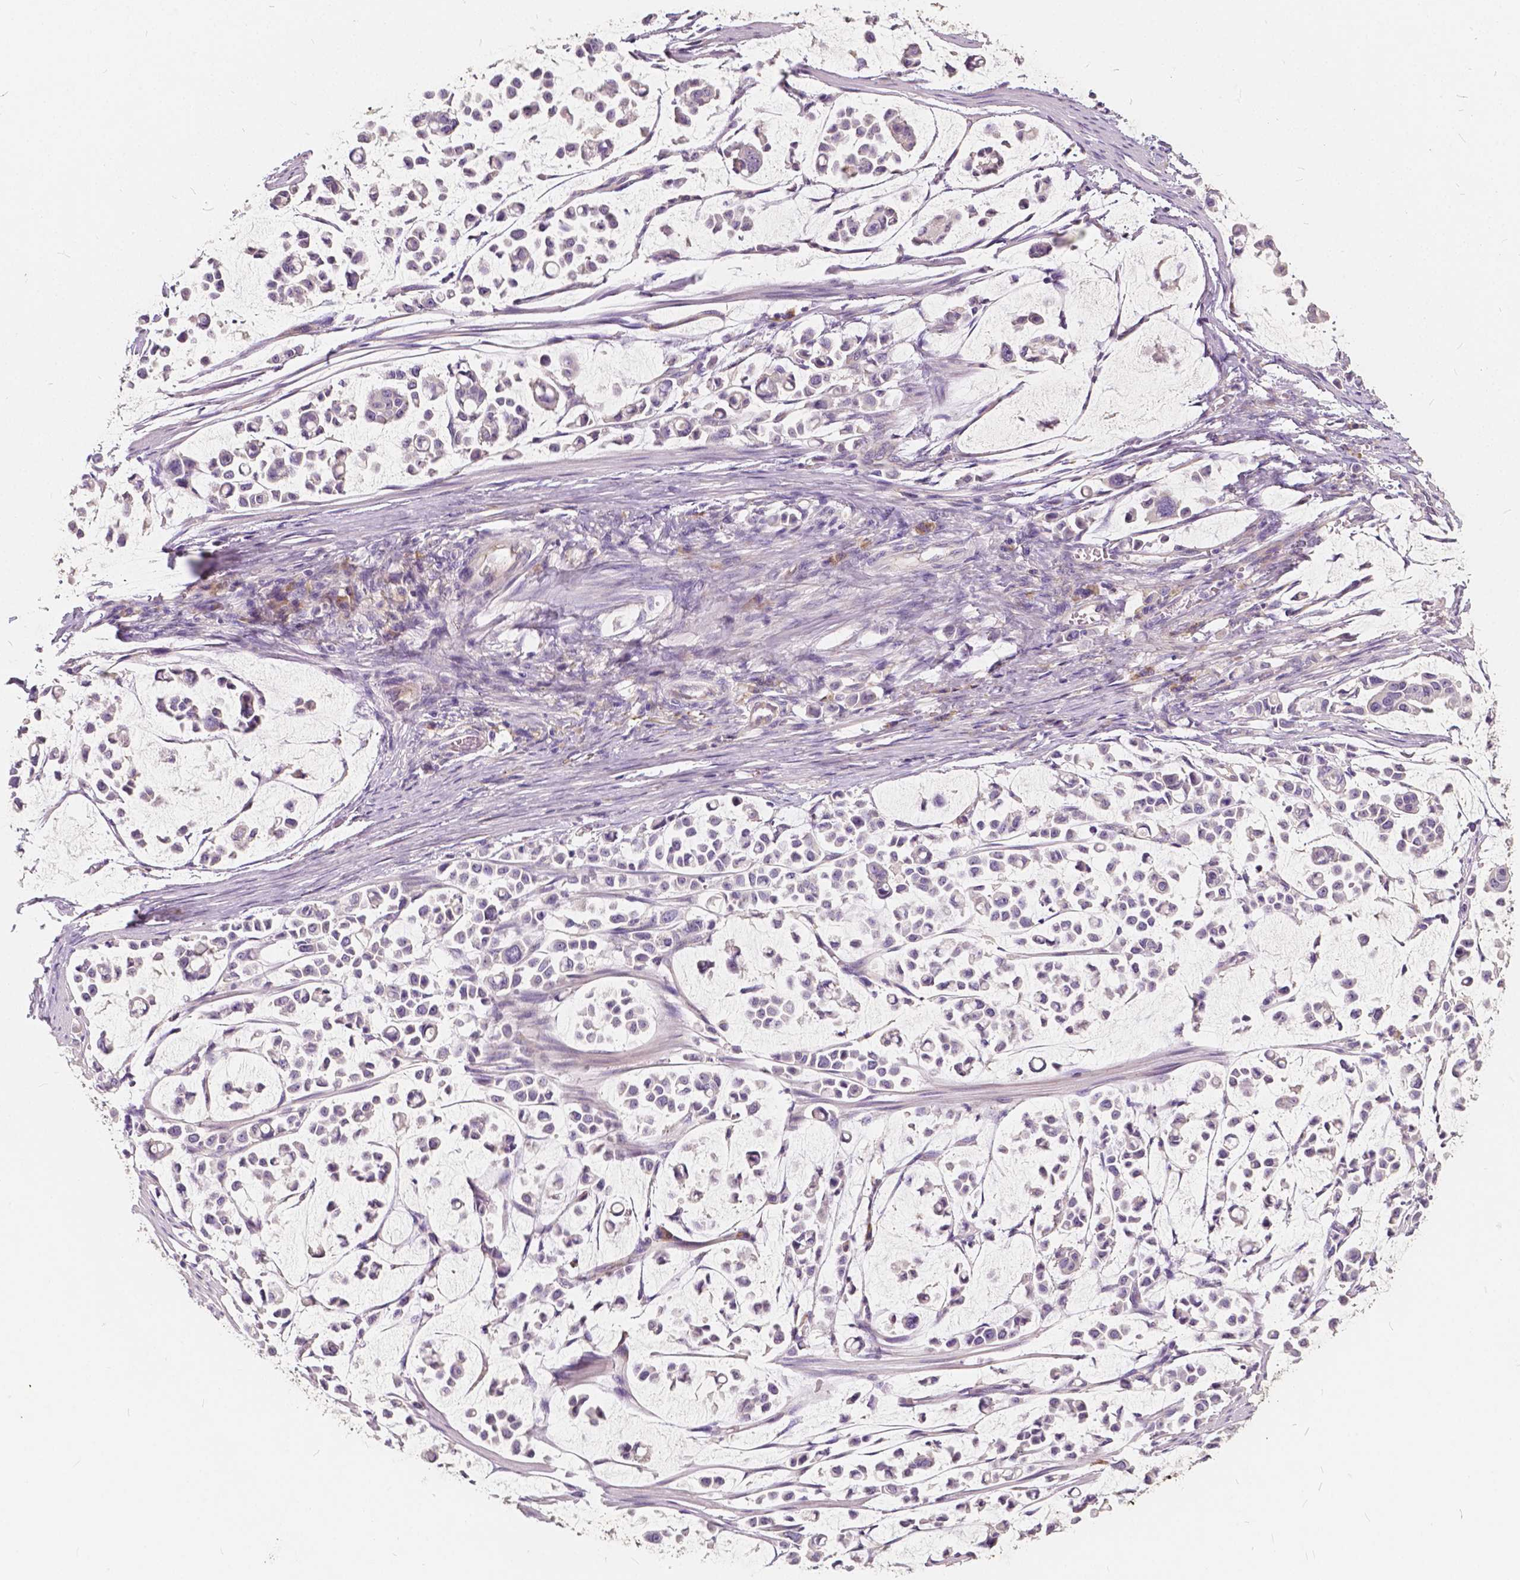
{"staining": {"intensity": "negative", "quantity": "none", "location": "none"}, "tissue": "stomach cancer", "cell_type": "Tumor cells", "image_type": "cancer", "snomed": [{"axis": "morphology", "description": "Adenocarcinoma, NOS"}, {"axis": "topography", "description": "Stomach"}], "caption": "Immunohistochemistry micrograph of stomach cancer (adenocarcinoma) stained for a protein (brown), which demonstrates no expression in tumor cells.", "gene": "SLC7A8", "patient": {"sex": "male", "age": 82}}